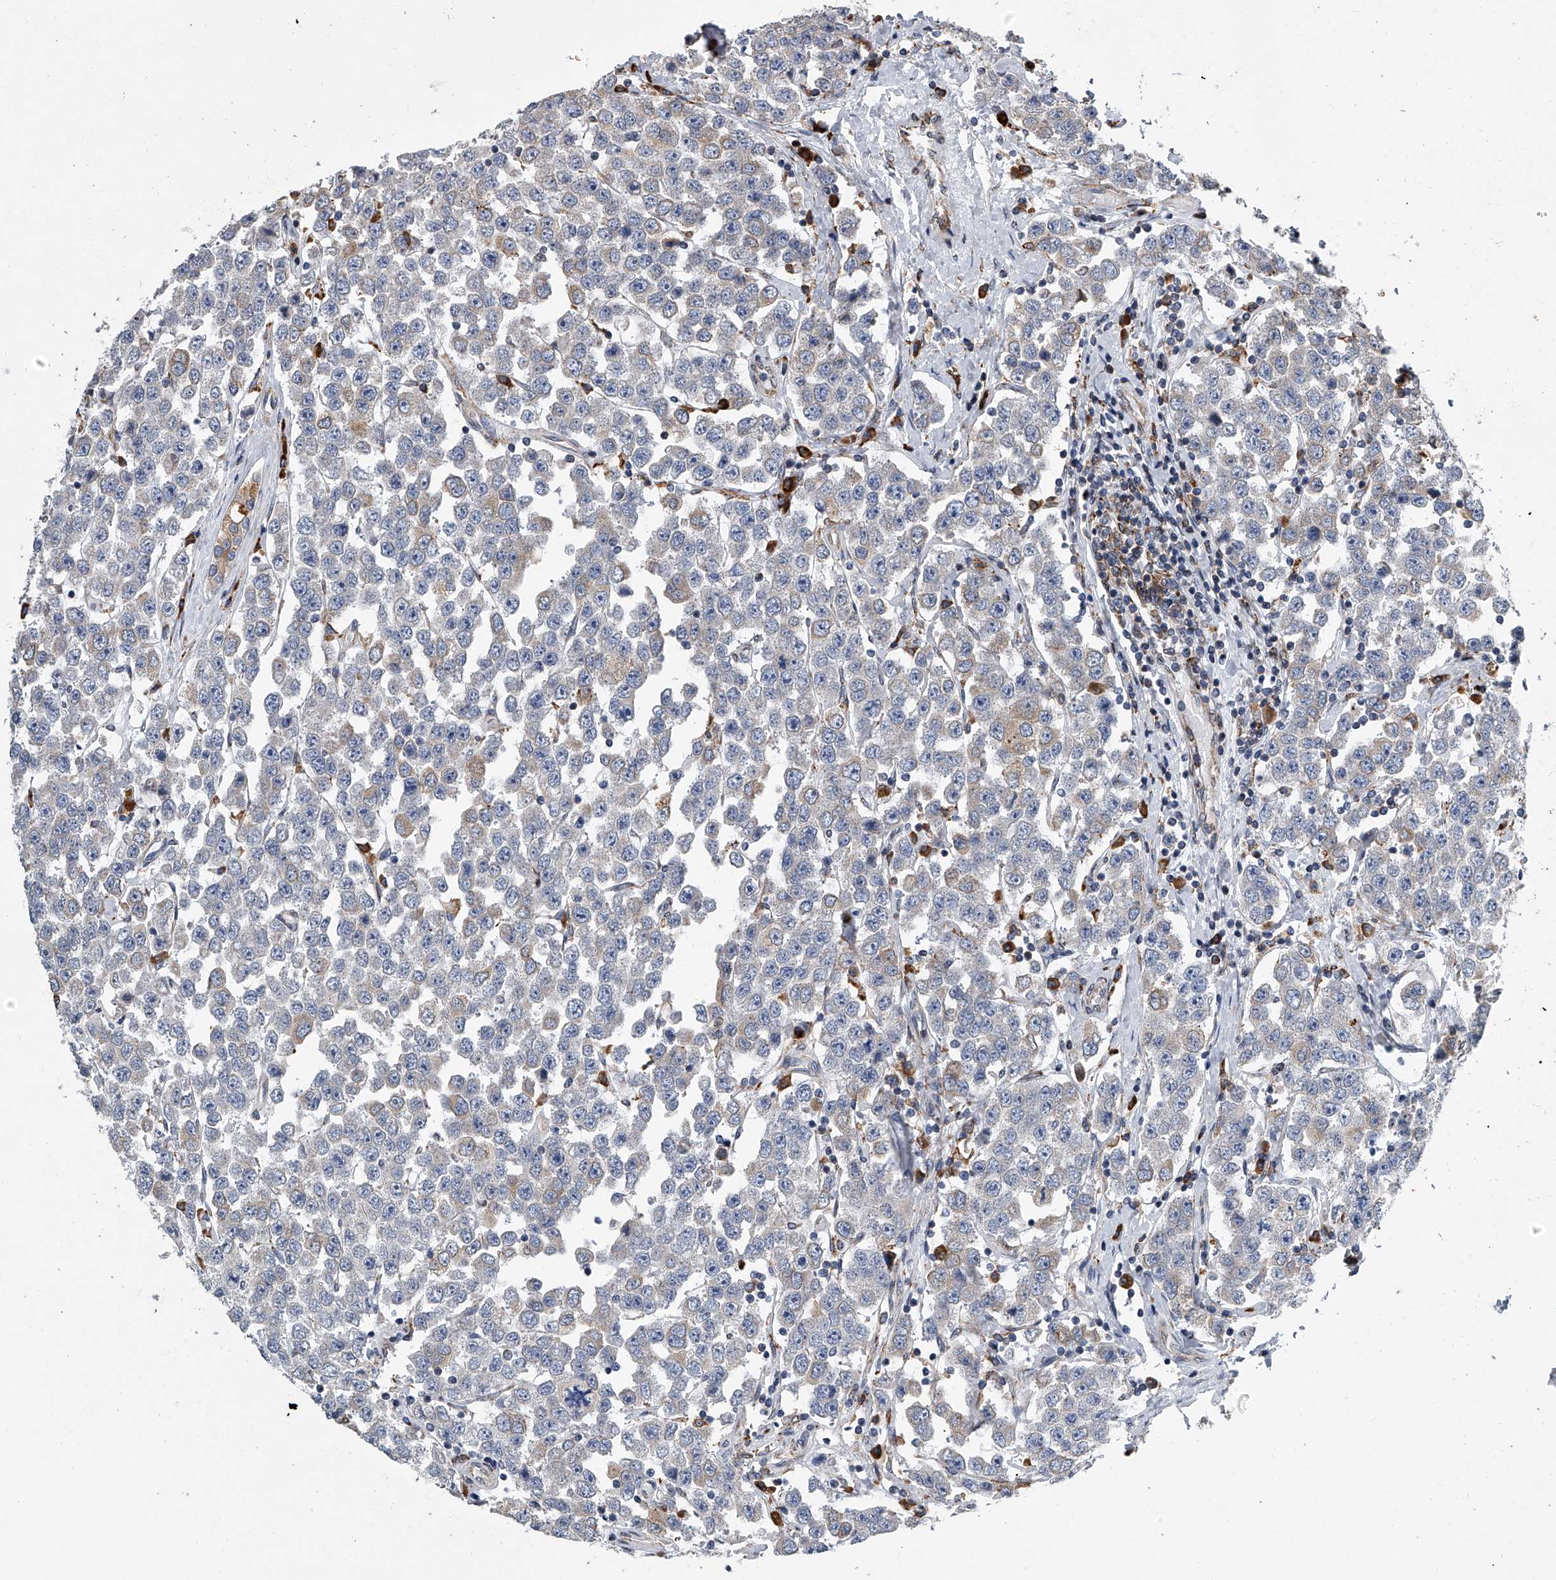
{"staining": {"intensity": "negative", "quantity": "none", "location": "none"}, "tissue": "testis cancer", "cell_type": "Tumor cells", "image_type": "cancer", "snomed": [{"axis": "morphology", "description": "Seminoma, NOS"}, {"axis": "topography", "description": "Testis"}], "caption": "IHC photomicrograph of testis seminoma stained for a protein (brown), which shows no expression in tumor cells.", "gene": "TMEM63C", "patient": {"sex": "male", "age": 28}}